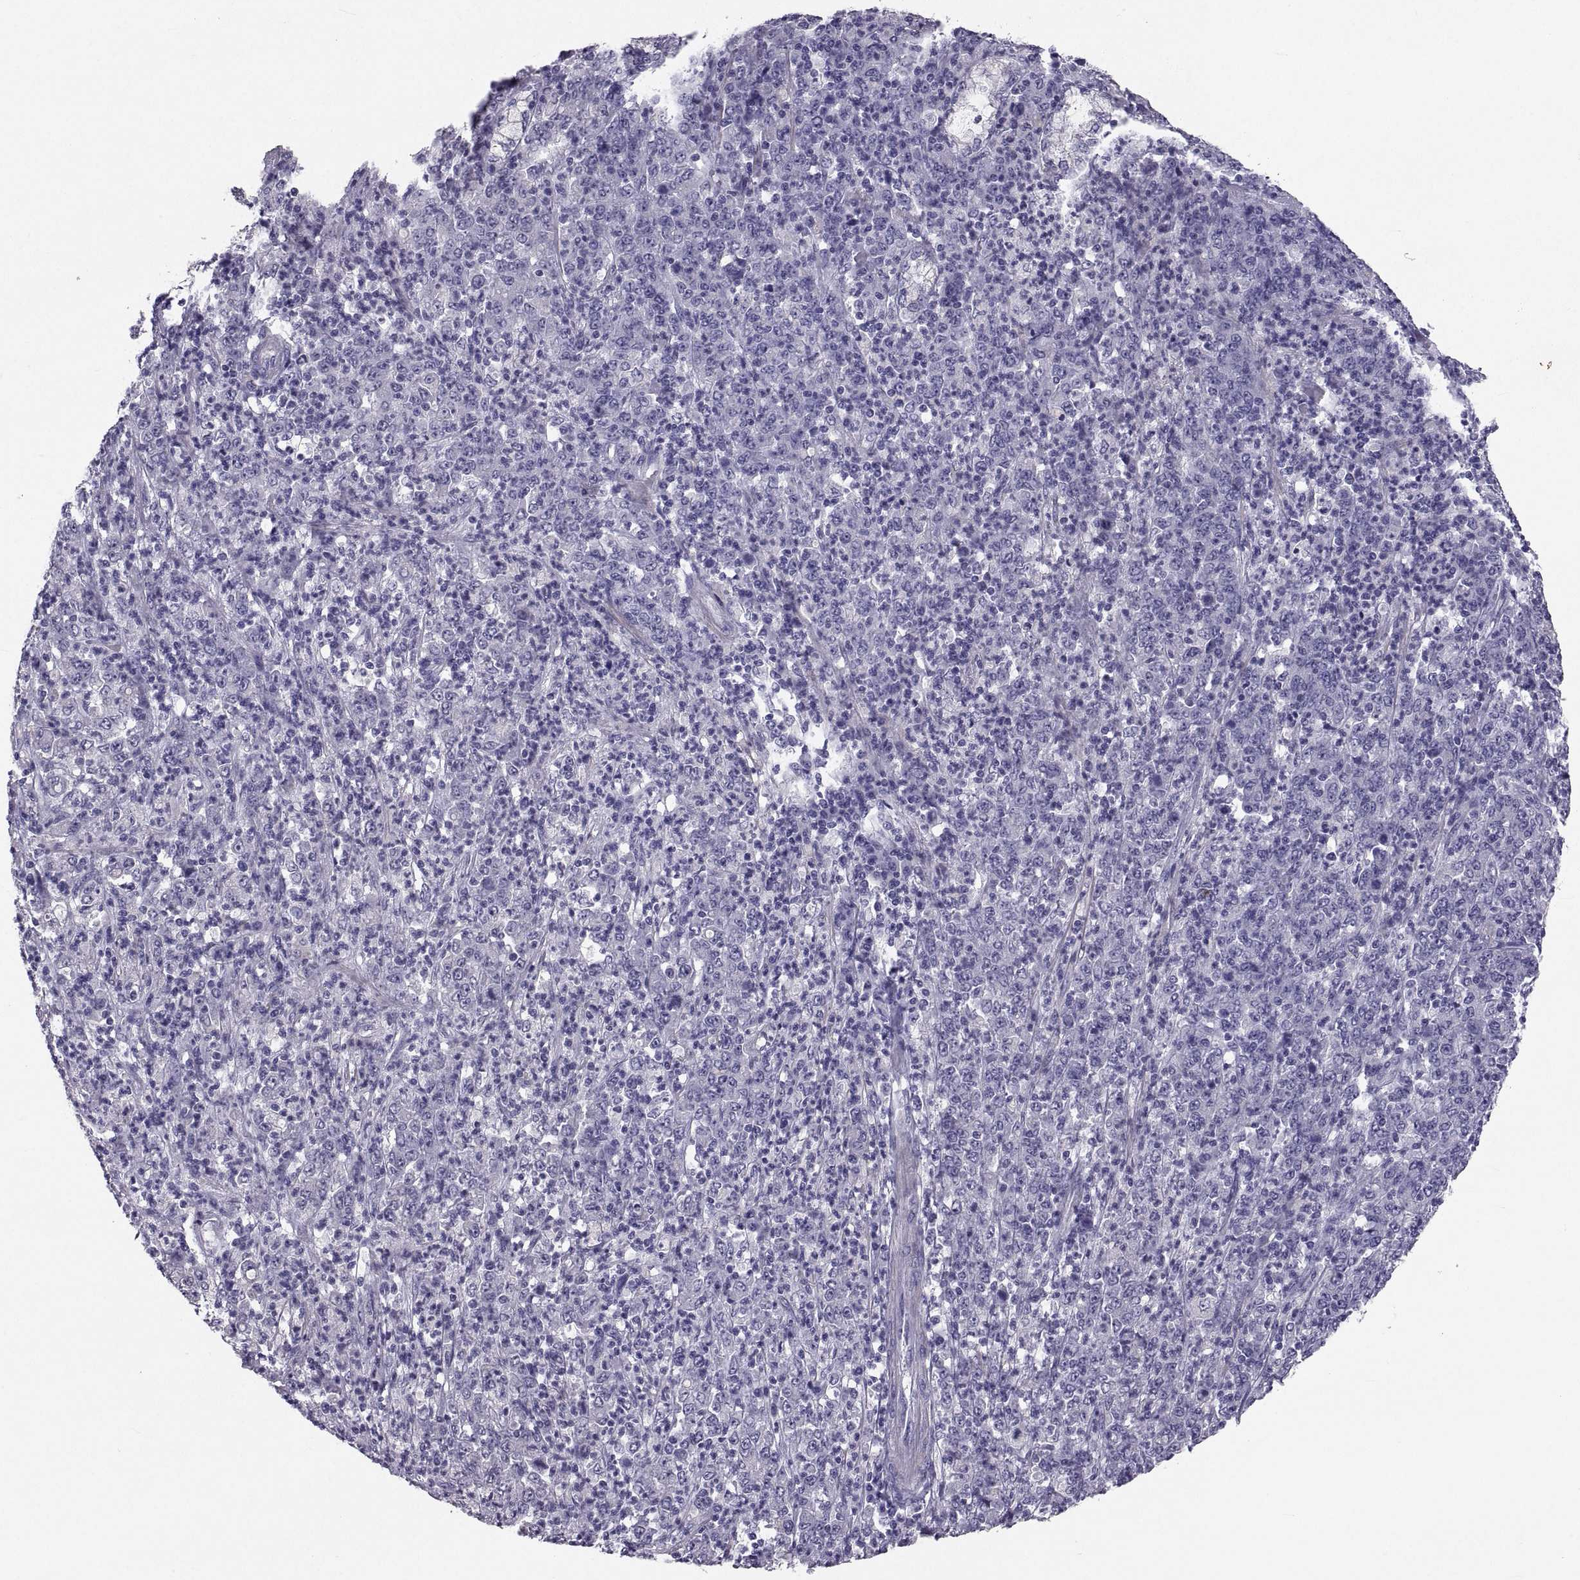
{"staining": {"intensity": "negative", "quantity": "none", "location": "none"}, "tissue": "stomach cancer", "cell_type": "Tumor cells", "image_type": "cancer", "snomed": [{"axis": "morphology", "description": "Adenocarcinoma, NOS"}, {"axis": "topography", "description": "Stomach, lower"}], "caption": "Immunohistochemistry (IHC) photomicrograph of neoplastic tissue: stomach cancer stained with DAB (3,3'-diaminobenzidine) displays no significant protein expression in tumor cells. The staining was performed using DAB (3,3'-diaminobenzidine) to visualize the protein expression in brown, while the nuclei were stained in blue with hematoxylin (Magnification: 20x).", "gene": "IGSF1", "patient": {"sex": "female", "age": 71}}